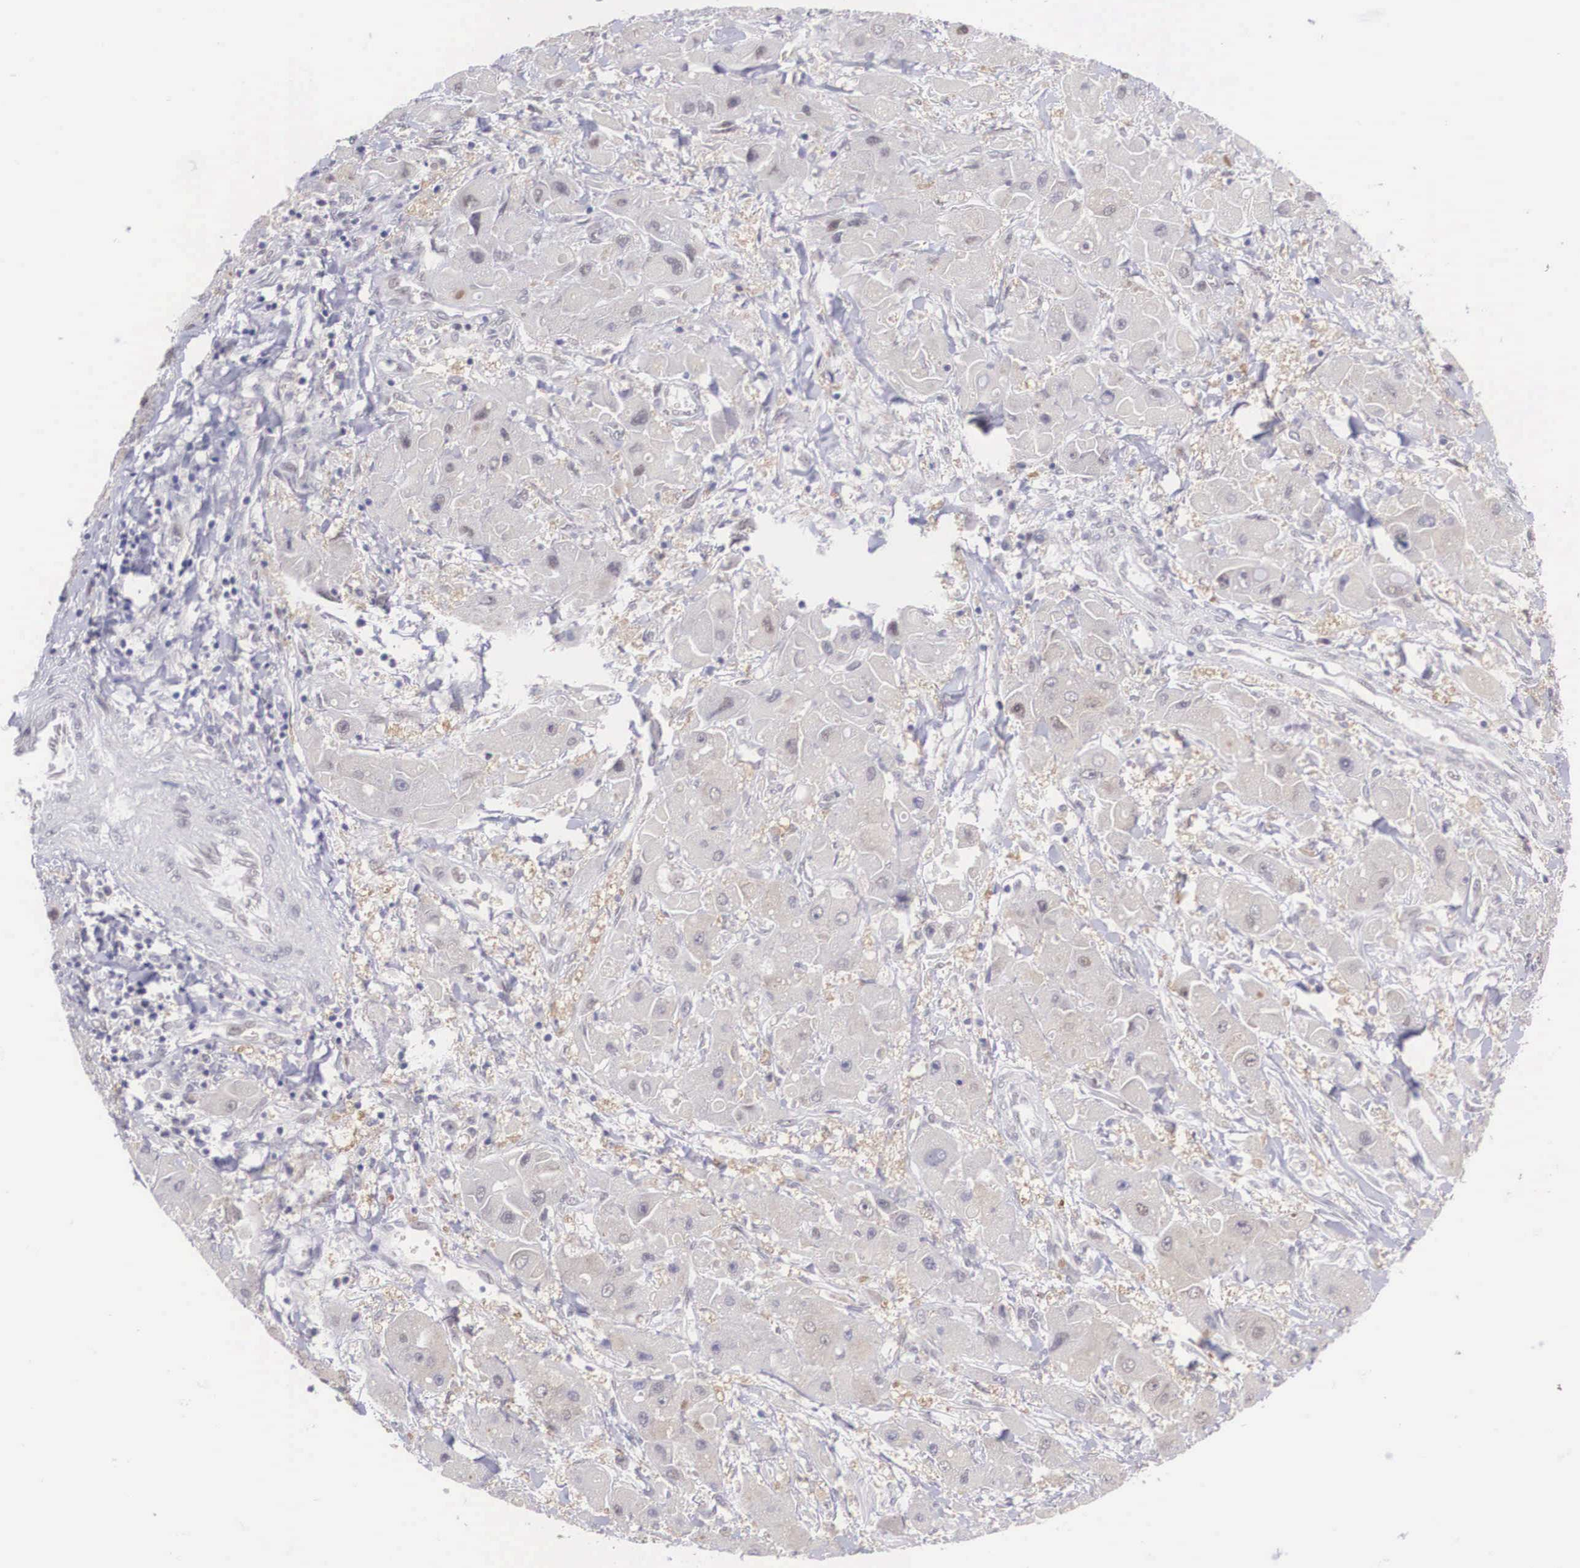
{"staining": {"intensity": "weak", "quantity": "<25%", "location": "cytoplasmic/membranous"}, "tissue": "liver cancer", "cell_type": "Tumor cells", "image_type": "cancer", "snomed": [{"axis": "morphology", "description": "Carcinoma, Hepatocellular, NOS"}, {"axis": "topography", "description": "Liver"}], "caption": "Immunohistochemistry of human liver hepatocellular carcinoma displays no staining in tumor cells.", "gene": "NINL", "patient": {"sex": "male", "age": 24}}